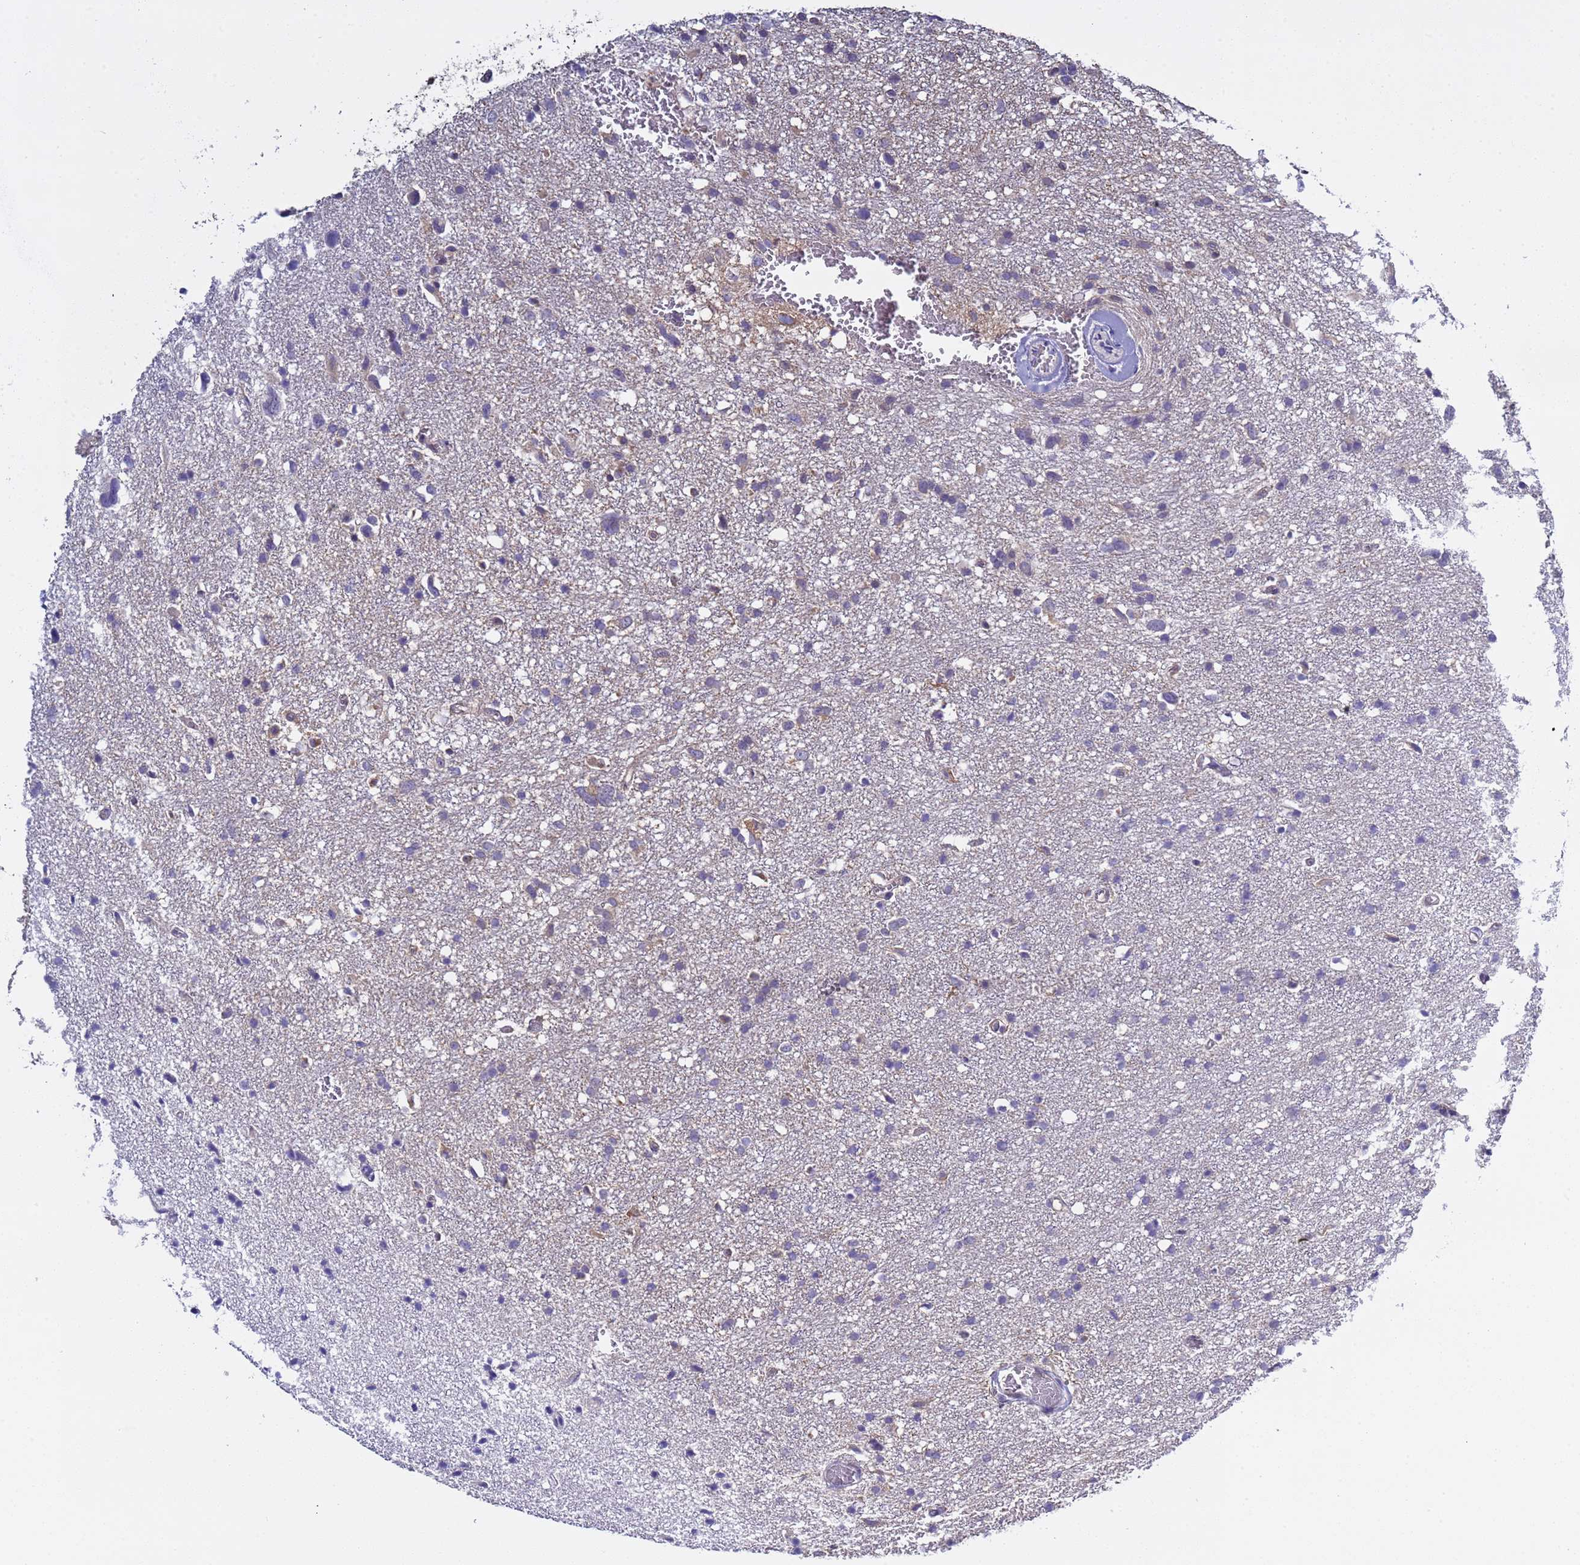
{"staining": {"intensity": "weak", "quantity": "<25%", "location": "cytoplasmic/membranous"}, "tissue": "glioma", "cell_type": "Tumor cells", "image_type": "cancer", "snomed": [{"axis": "morphology", "description": "Glioma, malignant, High grade"}, {"axis": "topography", "description": "Brain"}], "caption": "Immunohistochemistry photomicrograph of human malignant glioma (high-grade) stained for a protein (brown), which displays no positivity in tumor cells.", "gene": "ELMOD2", "patient": {"sex": "male", "age": 61}}